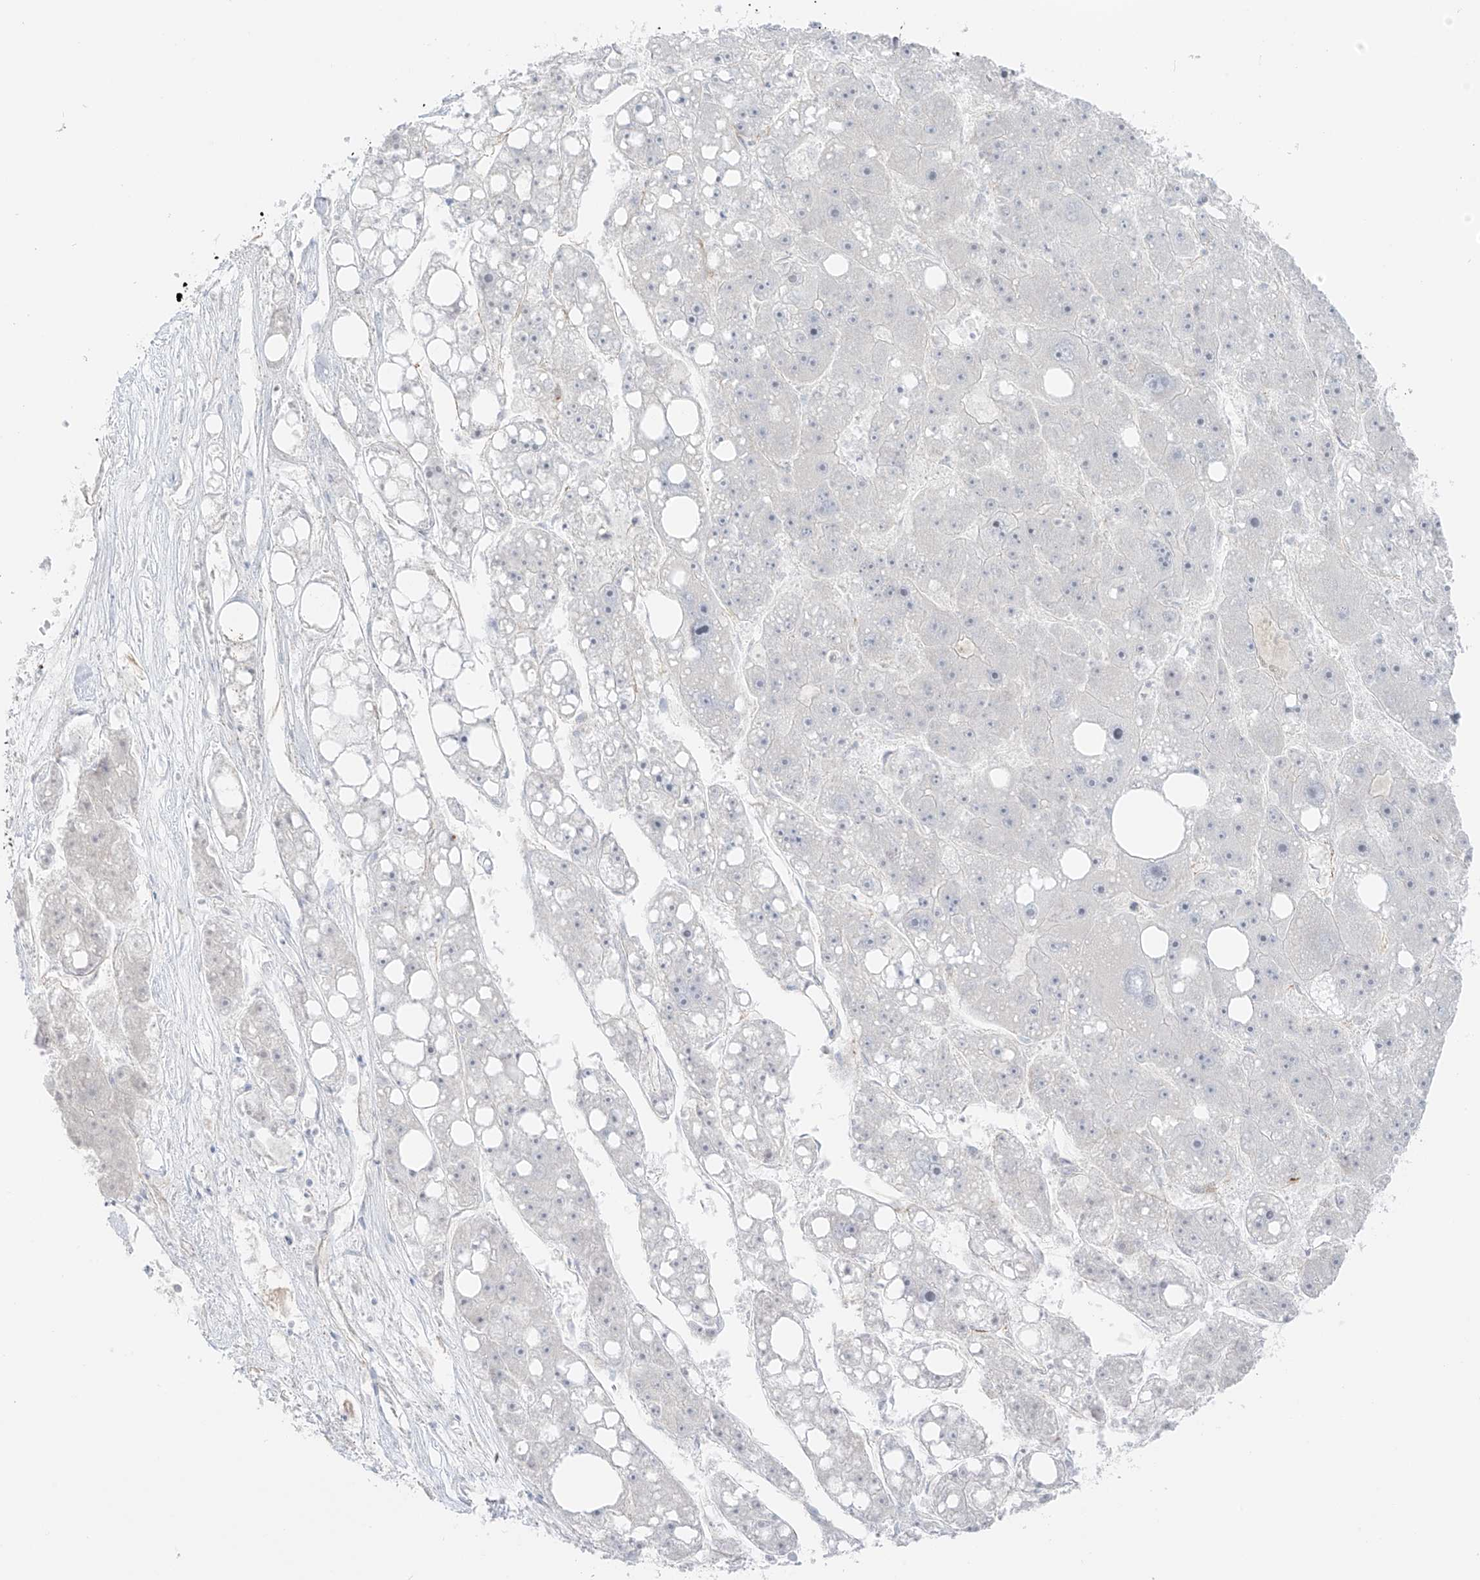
{"staining": {"intensity": "negative", "quantity": "none", "location": "none"}, "tissue": "liver cancer", "cell_type": "Tumor cells", "image_type": "cancer", "snomed": [{"axis": "morphology", "description": "Carcinoma, Hepatocellular, NOS"}, {"axis": "topography", "description": "Liver"}], "caption": "An IHC photomicrograph of liver cancer is shown. There is no staining in tumor cells of liver cancer.", "gene": "C11orf87", "patient": {"sex": "female", "age": 61}}